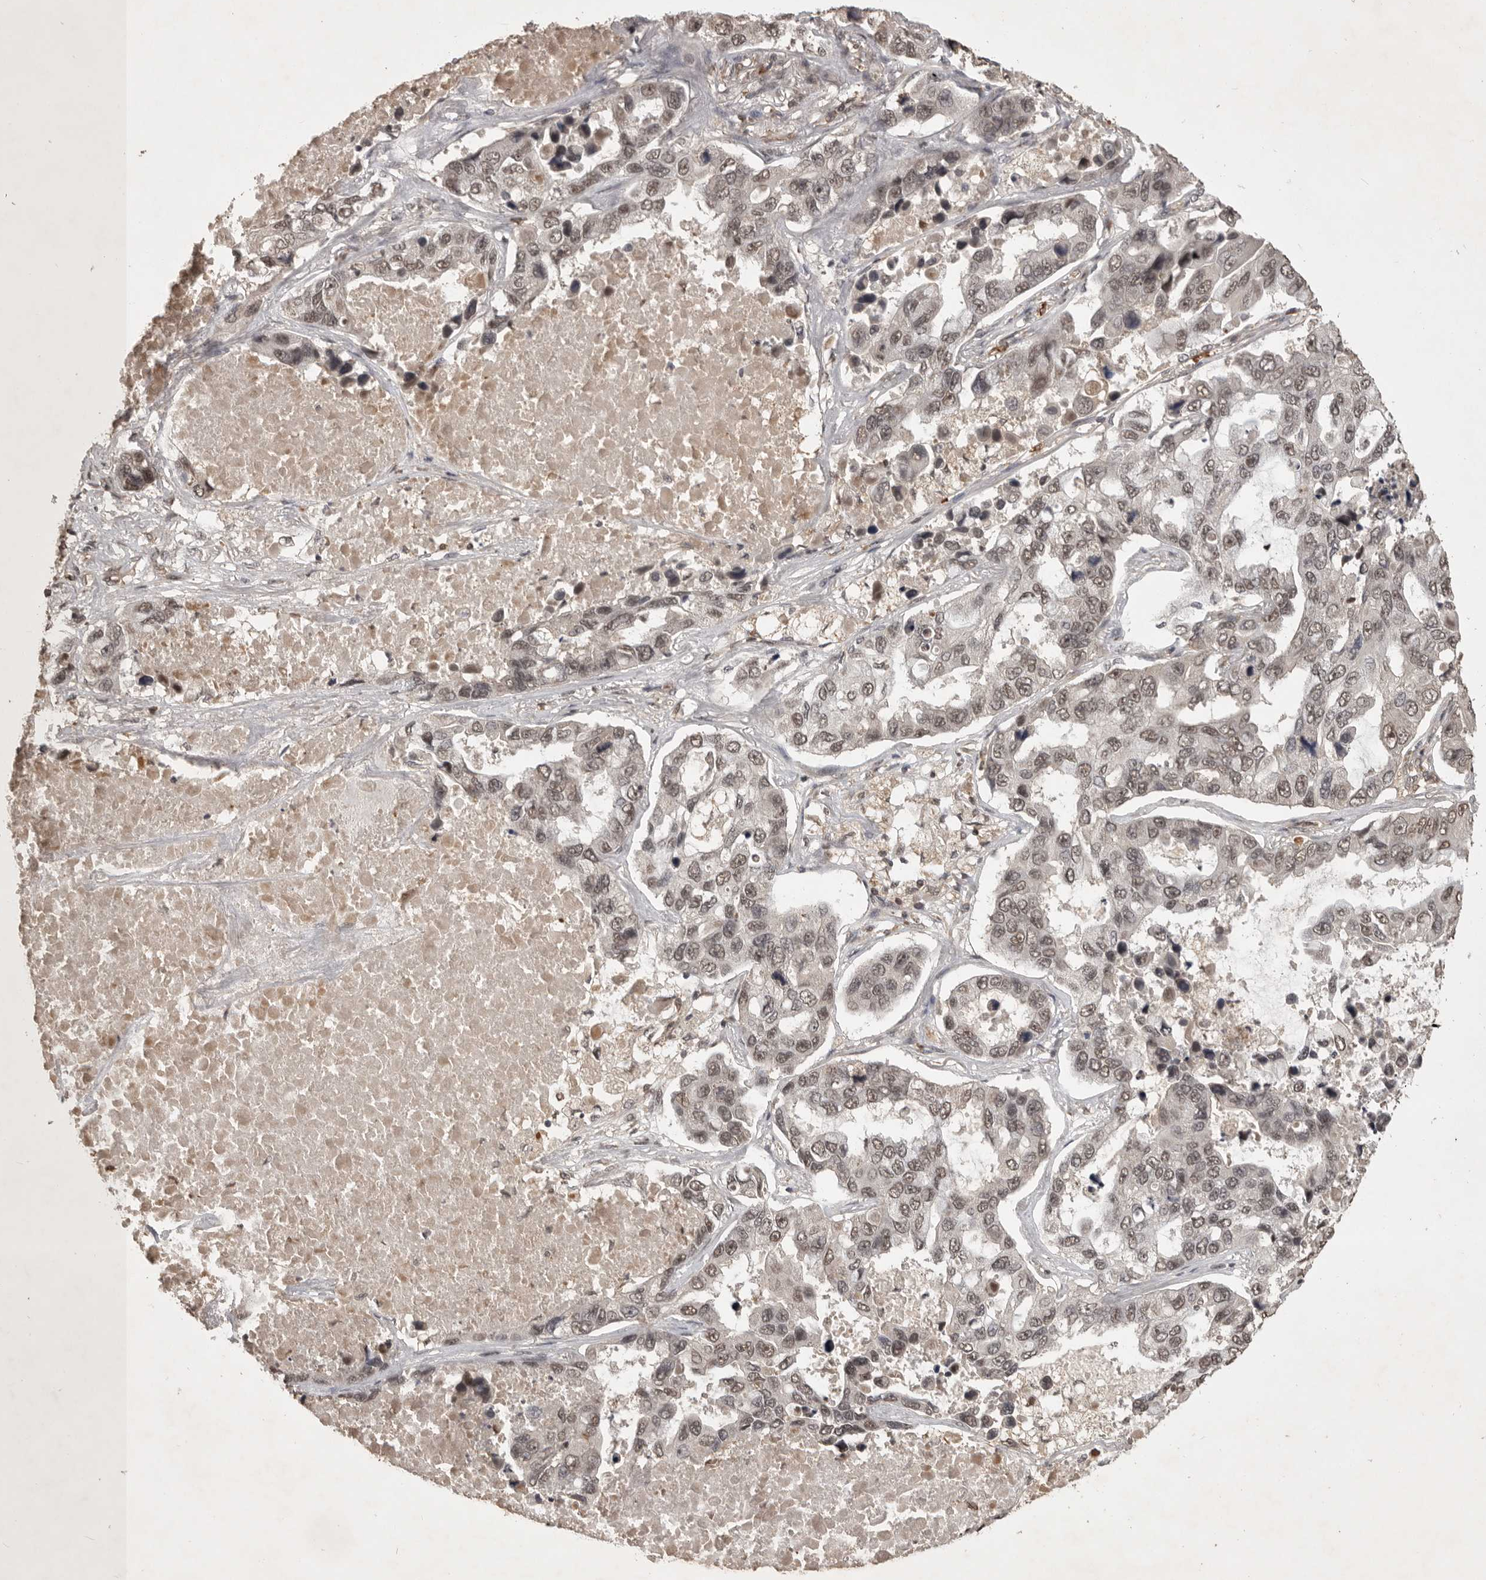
{"staining": {"intensity": "weak", "quantity": ">75%", "location": "nuclear"}, "tissue": "lung cancer", "cell_type": "Tumor cells", "image_type": "cancer", "snomed": [{"axis": "morphology", "description": "Adenocarcinoma, NOS"}, {"axis": "topography", "description": "Lung"}], "caption": "Tumor cells show low levels of weak nuclear expression in approximately >75% of cells in lung cancer.", "gene": "CBLL1", "patient": {"sex": "male", "age": 64}}